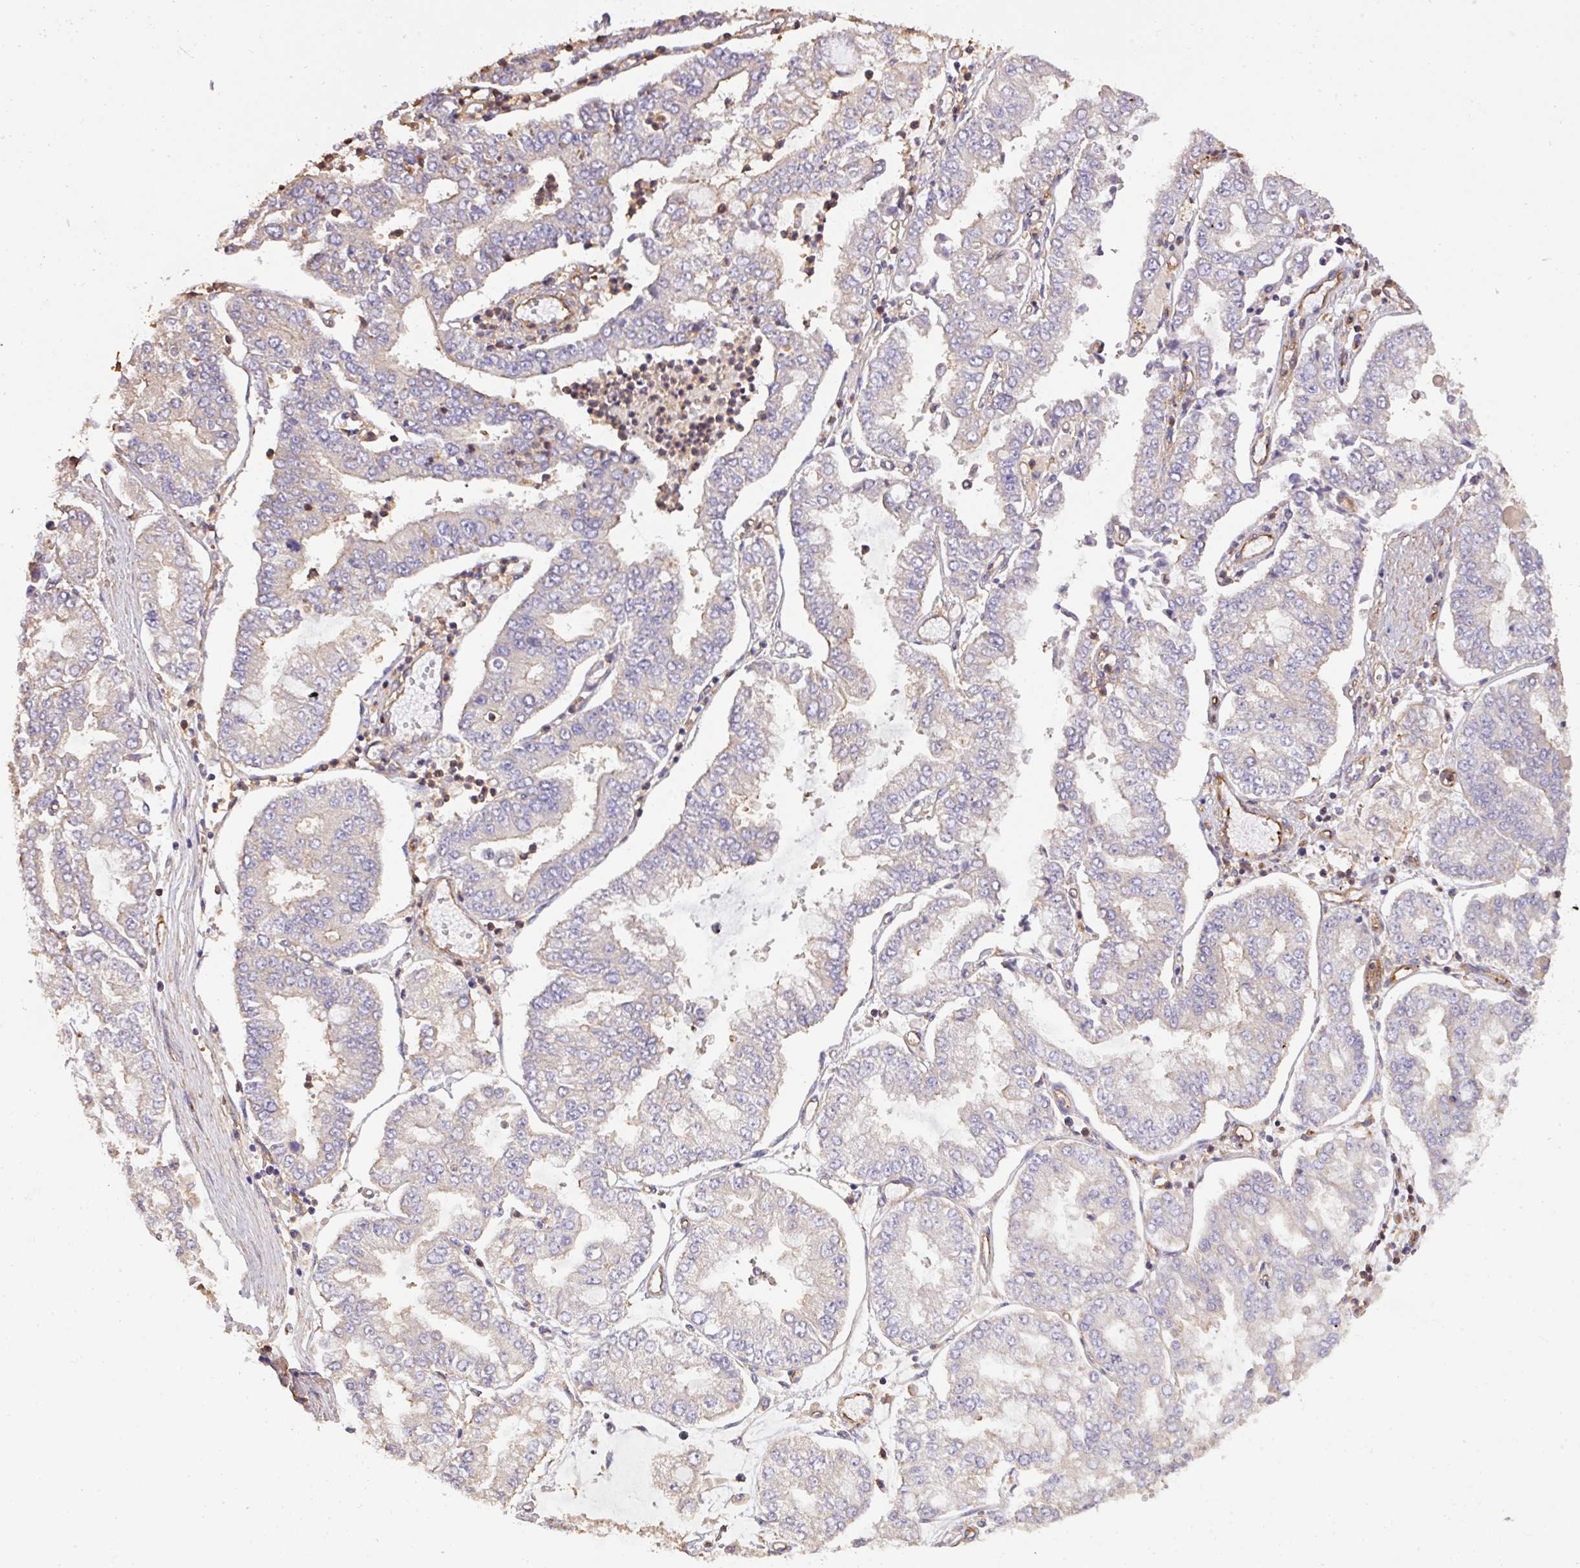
{"staining": {"intensity": "negative", "quantity": "none", "location": "none"}, "tissue": "stomach cancer", "cell_type": "Tumor cells", "image_type": "cancer", "snomed": [{"axis": "morphology", "description": "Adenocarcinoma, NOS"}, {"axis": "topography", "description": "Stomach"}], "caption": "DAB (3,3'-diaminobenzidine) immunohistochemical staining of human adenocarcinoma (stomach) displays no significant staining in tumor cells.", "gene": "CALML4", "patient": {"sex": "male", "age": 76}}